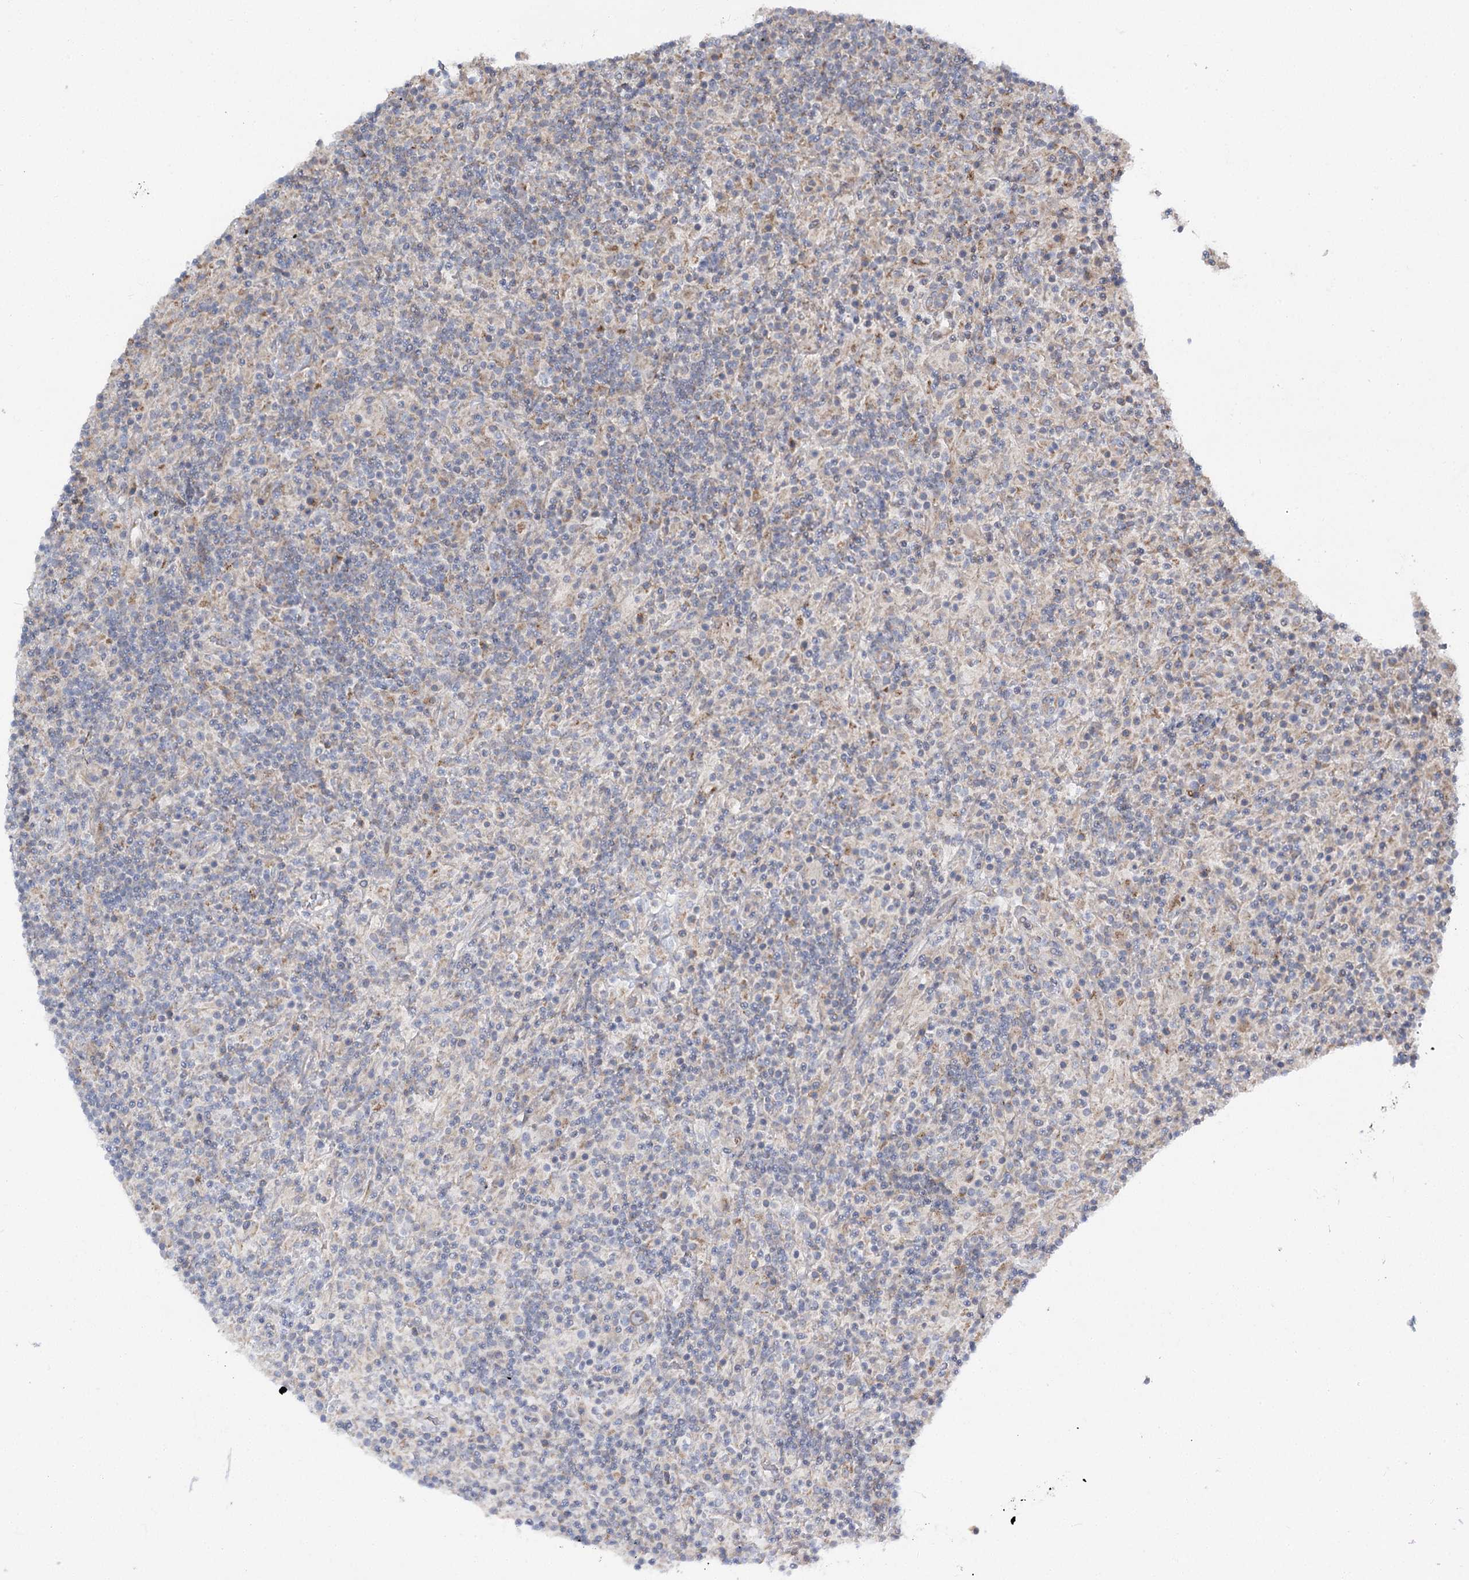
{"staining": {"intensity": "weak", "quantity": "25%-75%", "location": "cytoplasmic/membranous"}, "tissue": "lymphoma", "cell_type": "Tumor cells", "image_type": "cancer", "snomed": [{"axis": "morphology", "description": "Hodgkin's disease, NOS"}, {"axis": "topography", "description": "Lymph node"}], "caption": "This micrograph displays lymphoma stained with immunohistochemistry (IHC) to label a protein in brown. The cytoplasmic/membranous of tumor cells show weak positivity for the protein. Nuclei are counter-stained blue.", "gene": "KIAA0825", "patient": {"sex": "male", "age": 70}}